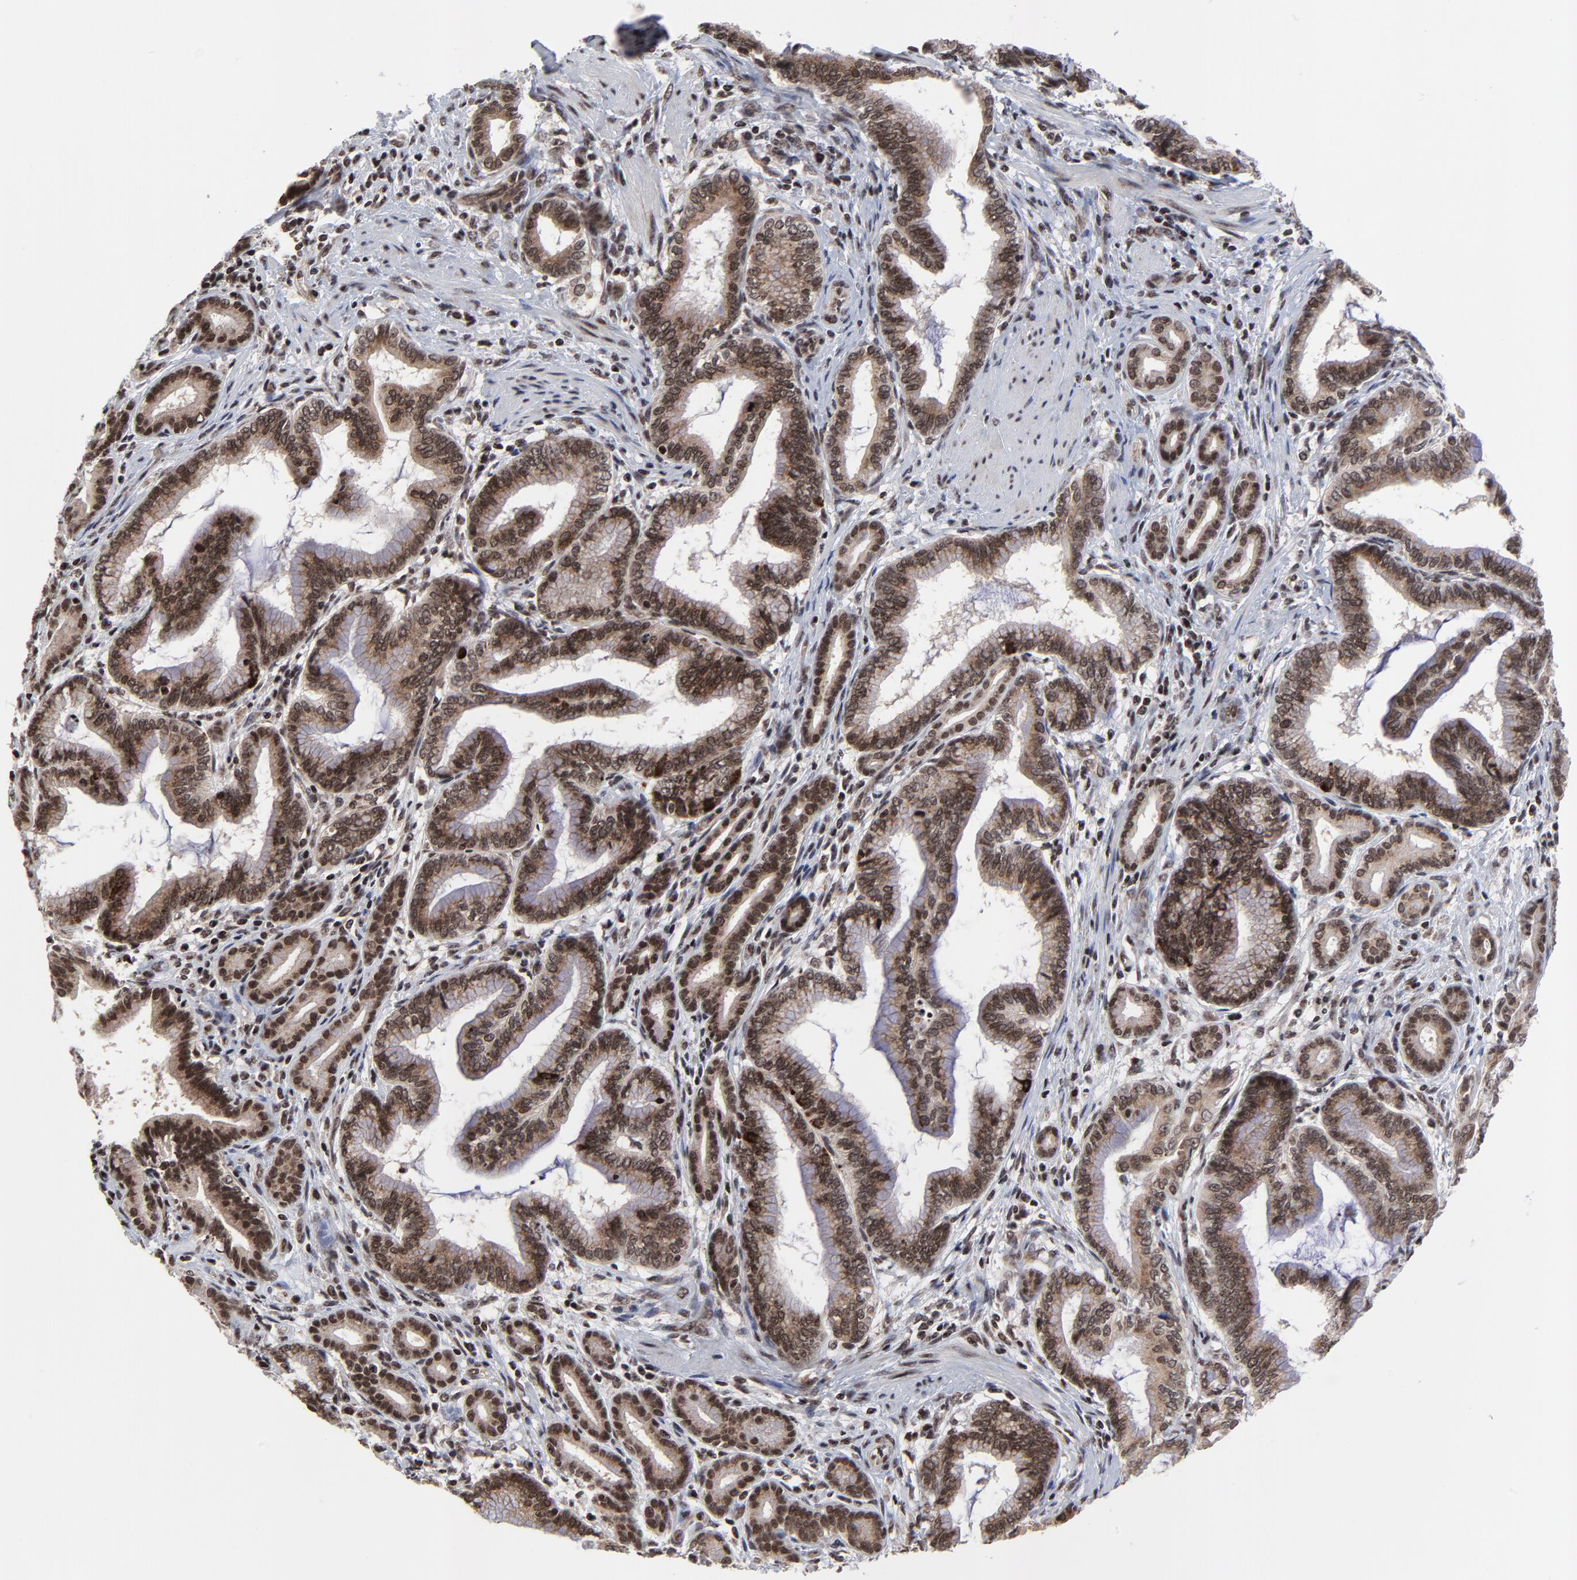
{"staining": {"intensity": "strong", "quantity": ">75%", "location": "cytoplasmic/membranous,nuclear"}, "tissue": "pancreatic cancer", "cell_type": "Tumor cells", "image_type": "cancer", "snomed": [{"axis": "morphology", "description": "Adenocarcinoma, NOS"}, {"axis": "topography", "description": "Pancreas"}], "caption": "Strong cytoplasmic/membranous and nuclear staining for a protein is appreciated in approximately >75% of tumor cells of adenocarcinoma (pancreatic) using IHC.", "gene": "ZNF777", "patient": {"sex": "female", "age": 64}}